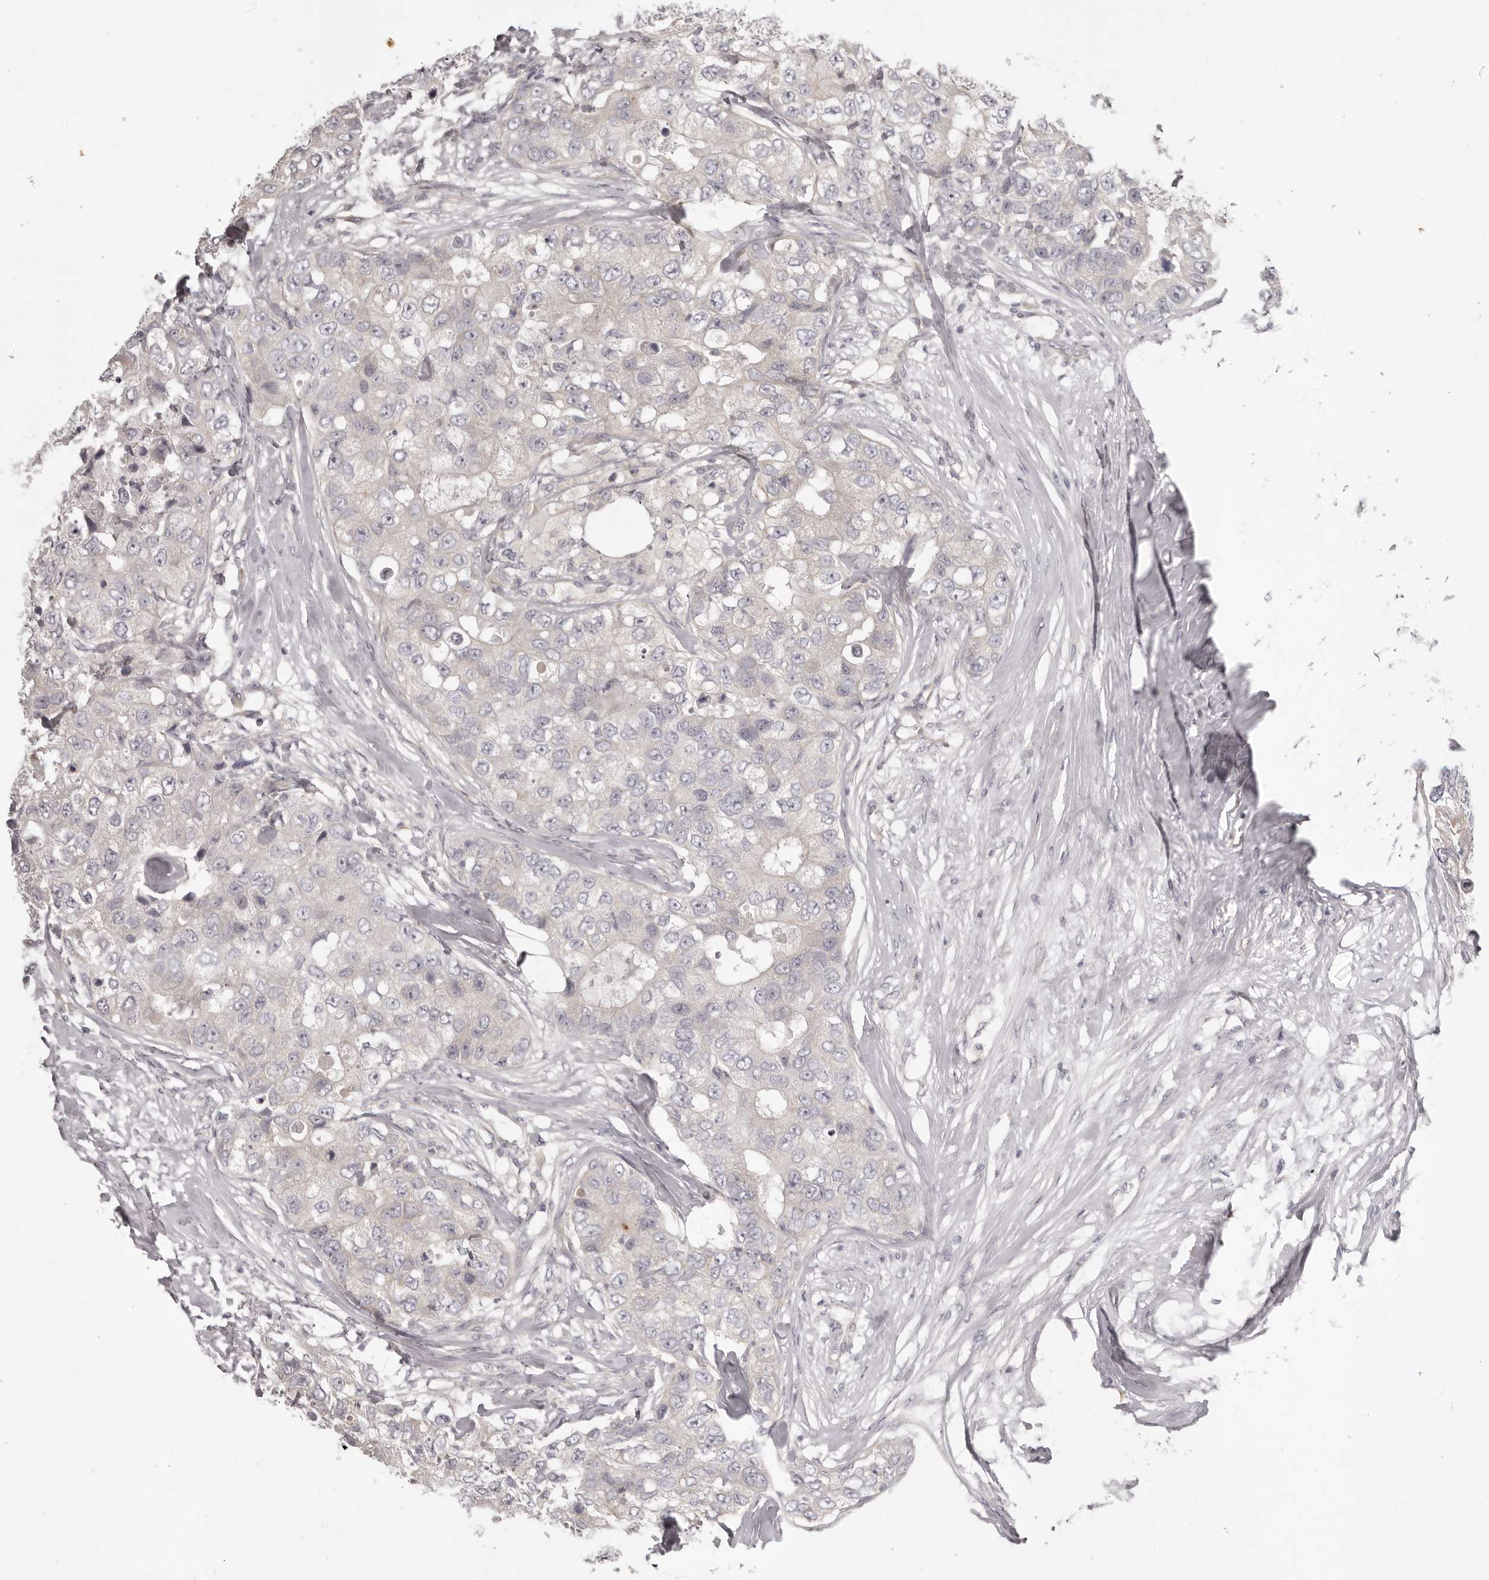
{"staining": {"intensity": "negative", "quantity": "none", "location": "none"}, "tissue": "breast cancer", "cell_type": "Tumor cells", "image_type": "cancer", "snomed": [{"axis": "morphology", "description": "Duct carcinoma"}, {"axis": "topography", "description": "Breast"}], "caption": "Breast cancer (invasive ductal carcinoma) stained for a protein using immunohistochemistry (IHC) shows no staining tumor cells.", "gene": "OTUD3", "patient": {"sex": "female", "age": 62}}